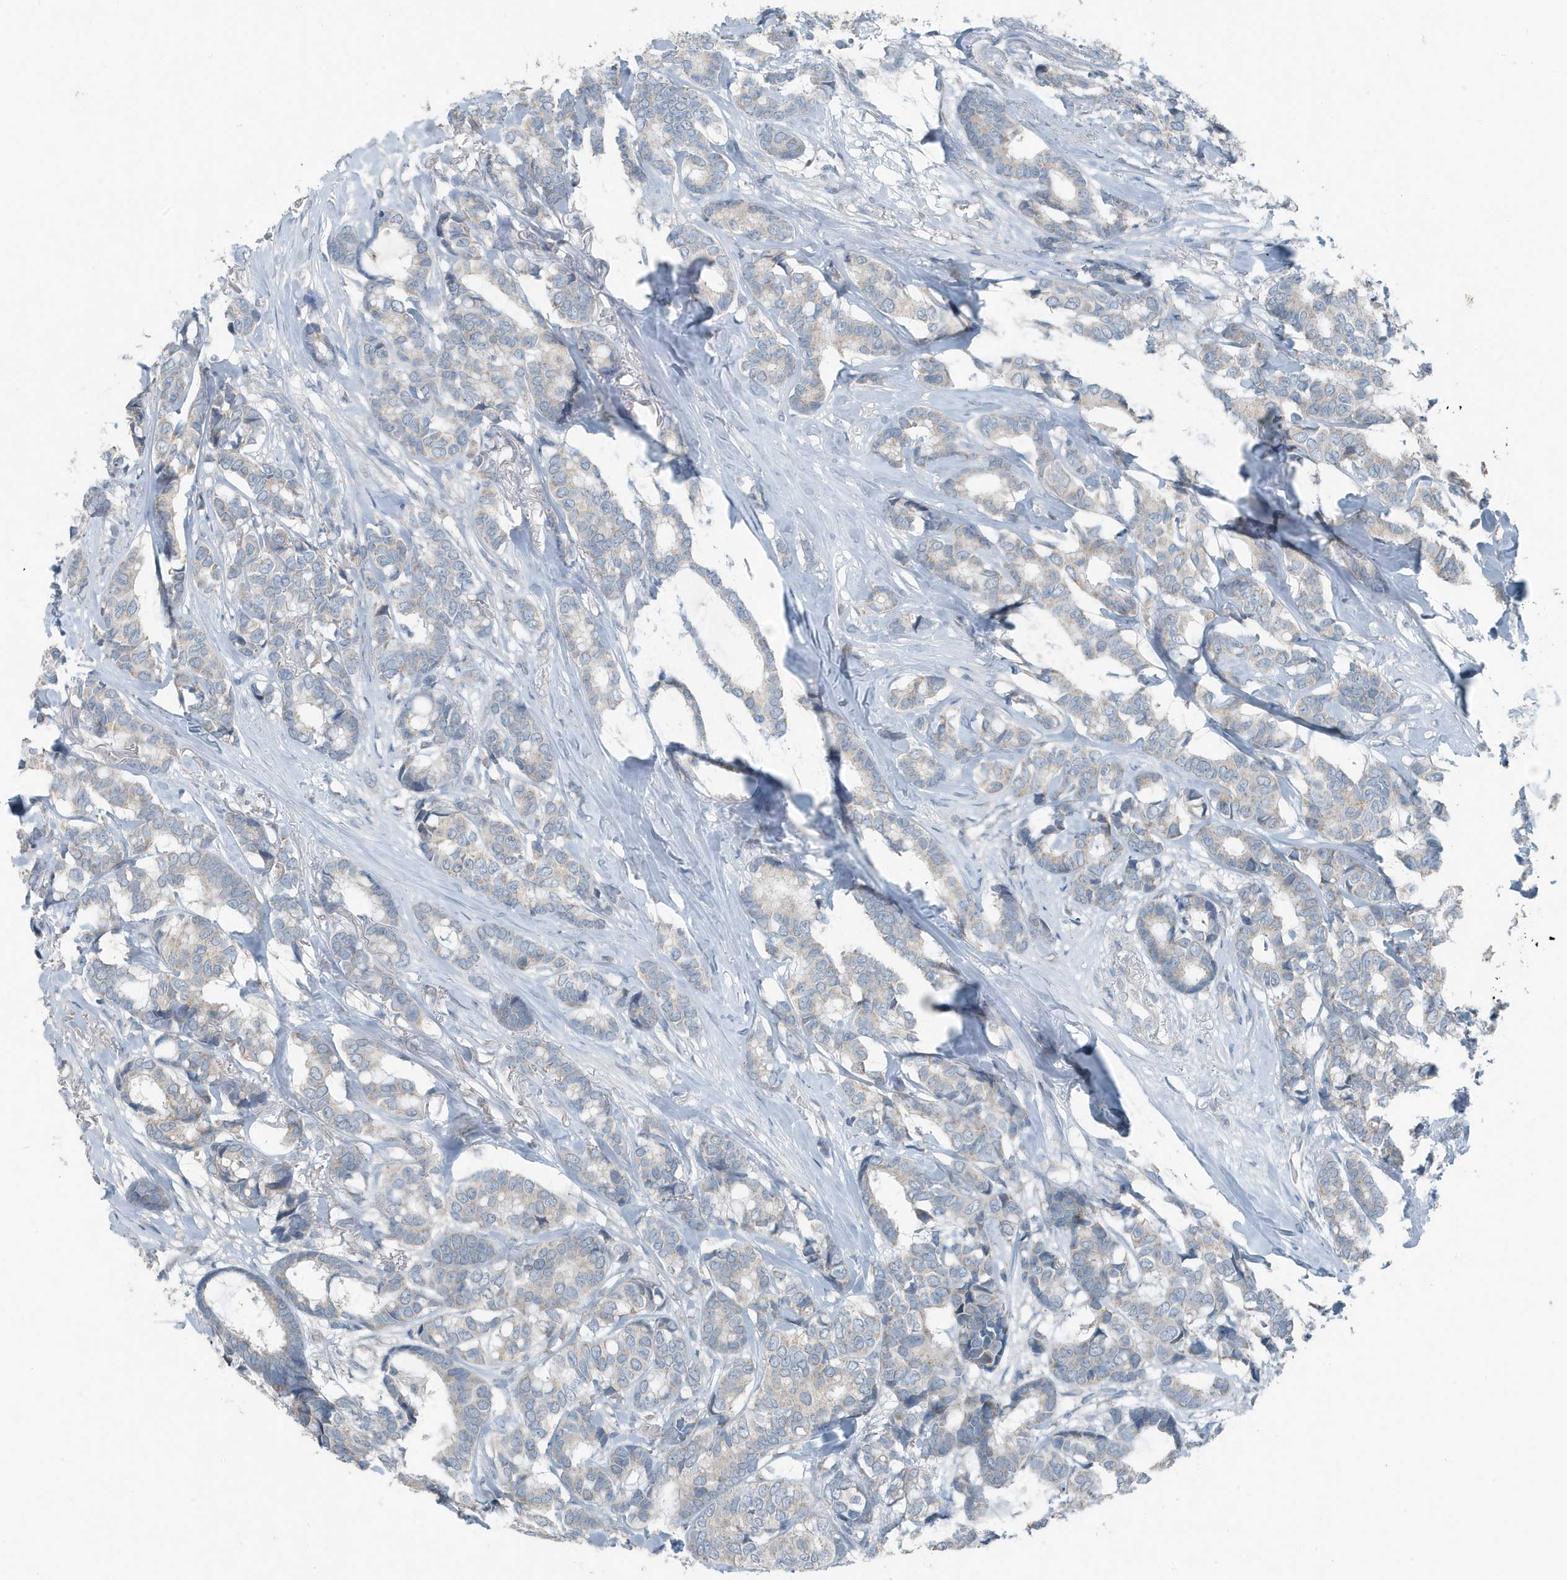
{"staining": {"intensity": "negative", "quantity": "none", "location": "none"}, "tissue": "breast cancer", "cell_type": "Tumor cells", "image_type": "cancer", "snomed": [{"axis": "morphology", "description": "Duct carcinoma"}, {"axis": "topography", "description": "Breast"}], "caption": "The image exhibits no staining of tumor cells in breast invasive ductal carcinoma. Nuclei are stained in blue.", "gene": "MT-CYB", "patient": {"sex": "female", "age": 87}}